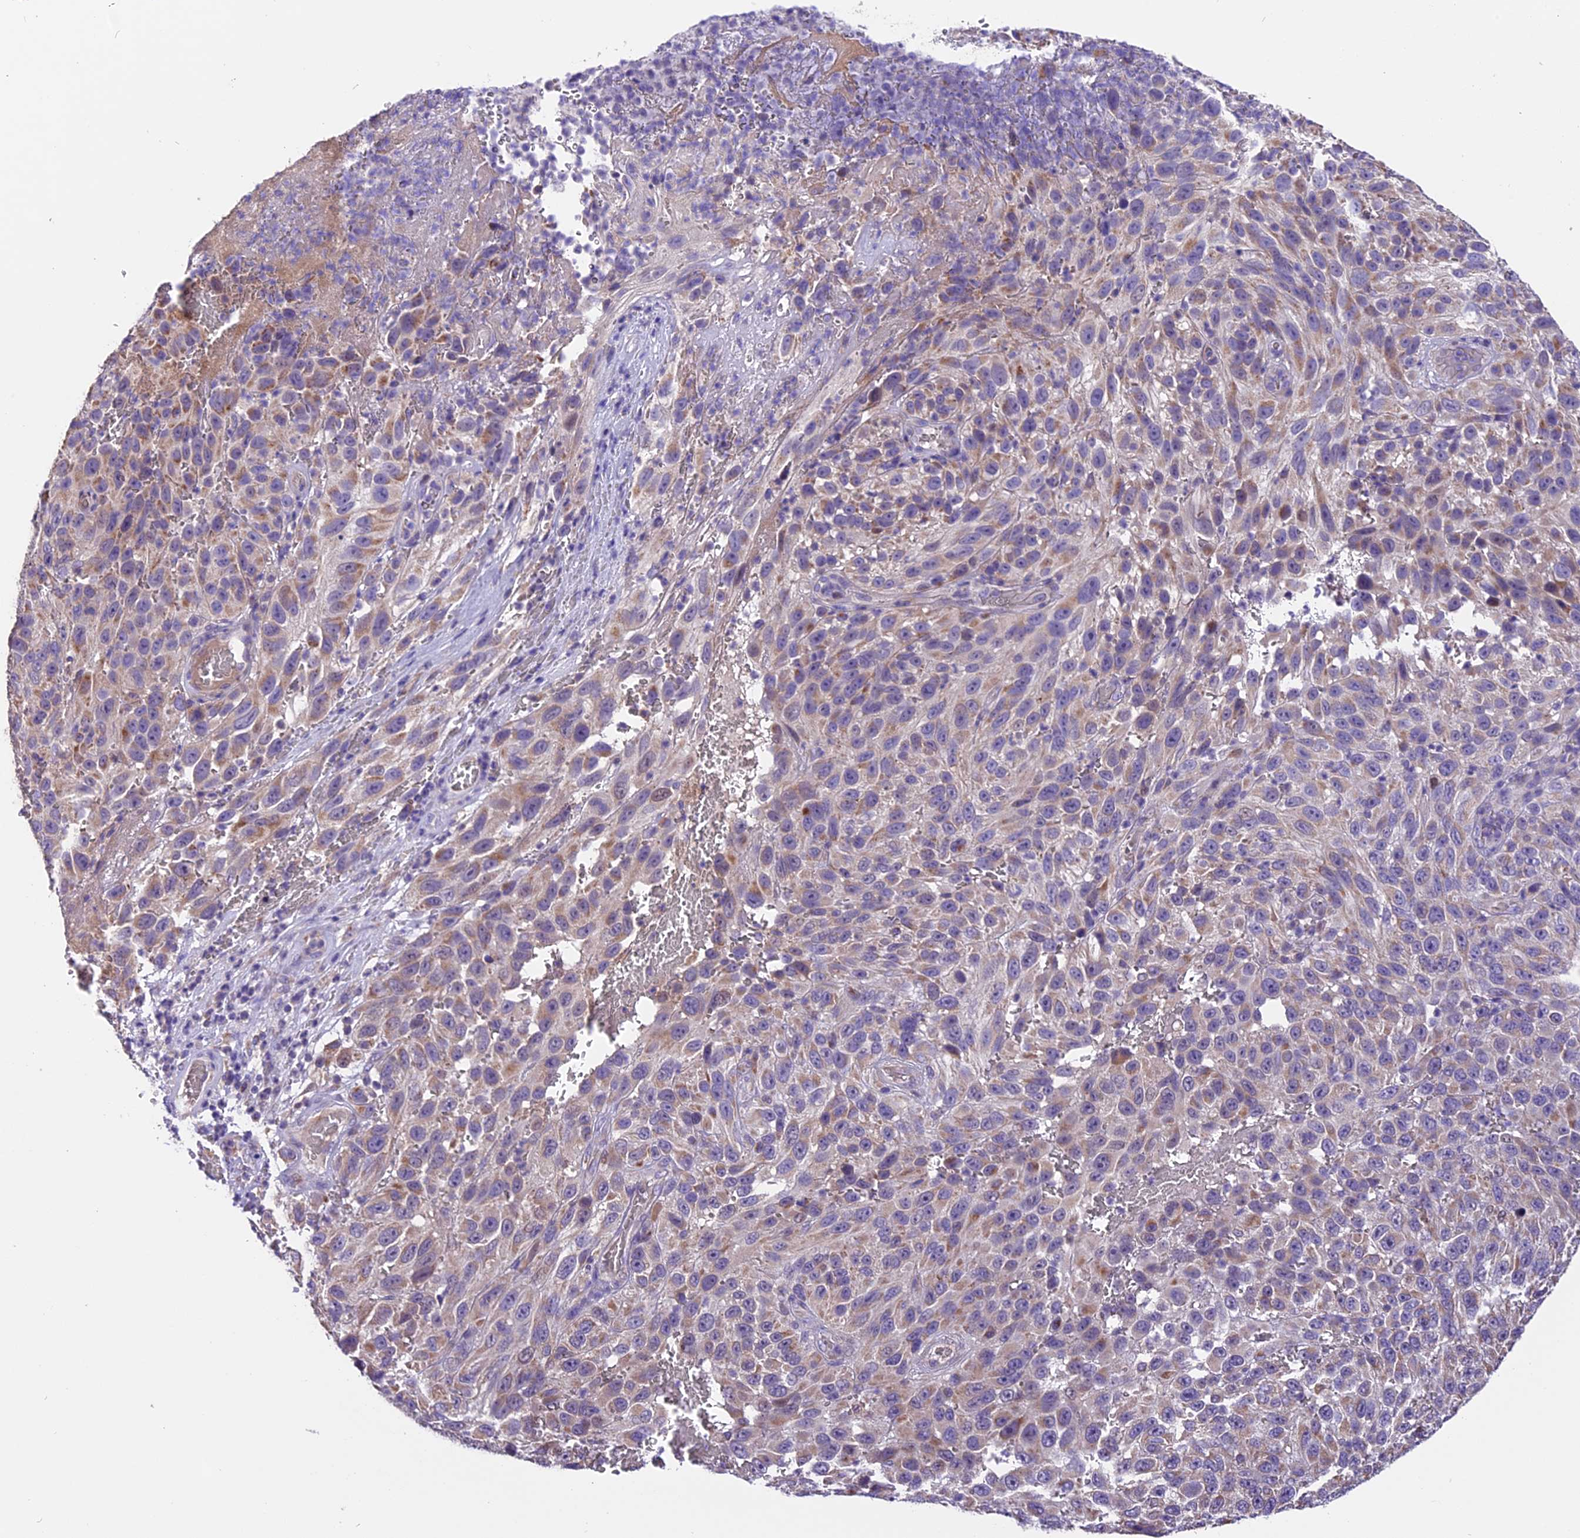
{"staining": {"intensity": "moderate", "quantity": "<25%", "location": "cytoplasmic/membranous"}, "tissue": "melanoma", "cell_type": "Tumor cells", "image_type": "cancer", "snomed": [{"axis": "morphology", "description": "Malignant melanoma, NOS"}, {"axis": "topography", "description": "Skin"}], "caption": "There is low levels of moderate cytoplasmic/membranous positivity in tumor cells of melanoma, as demonstrated by immunohistochemical staining (brown color).", "gene": "DDX28", "patient": {"sex": "female", "age": 96}}